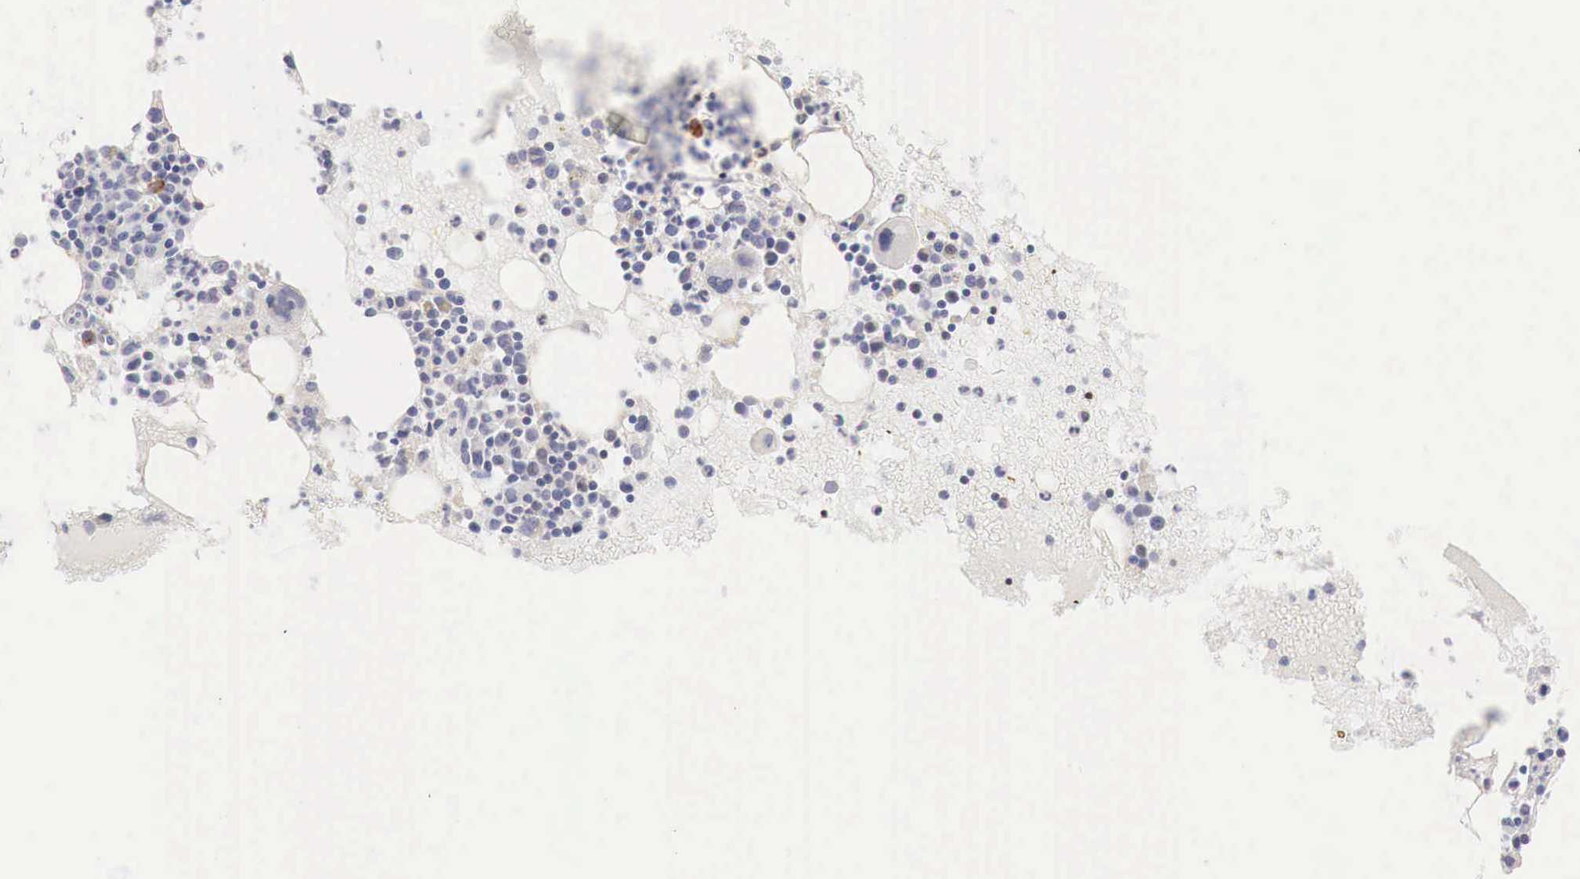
{"staining": {"intensity": "moderate", "quantity": "<25%", "location": "nuclear"}, "tissue": "bone marrow", "cell_type": "Hematopoietic cells", "image_type": "normal", "snomed": [{"axis": "morphology", "description": "Normal tissue, NOS"}, {"axis": "topography", "description": "Bone marrow"}], "caption": "Unremarkable bone marrow demonstrates moderate nuclear positivity in about <25% of hematopoietic cells.", "gene": "CLCN5", "patient": {"sex": "female", "age": 74}}